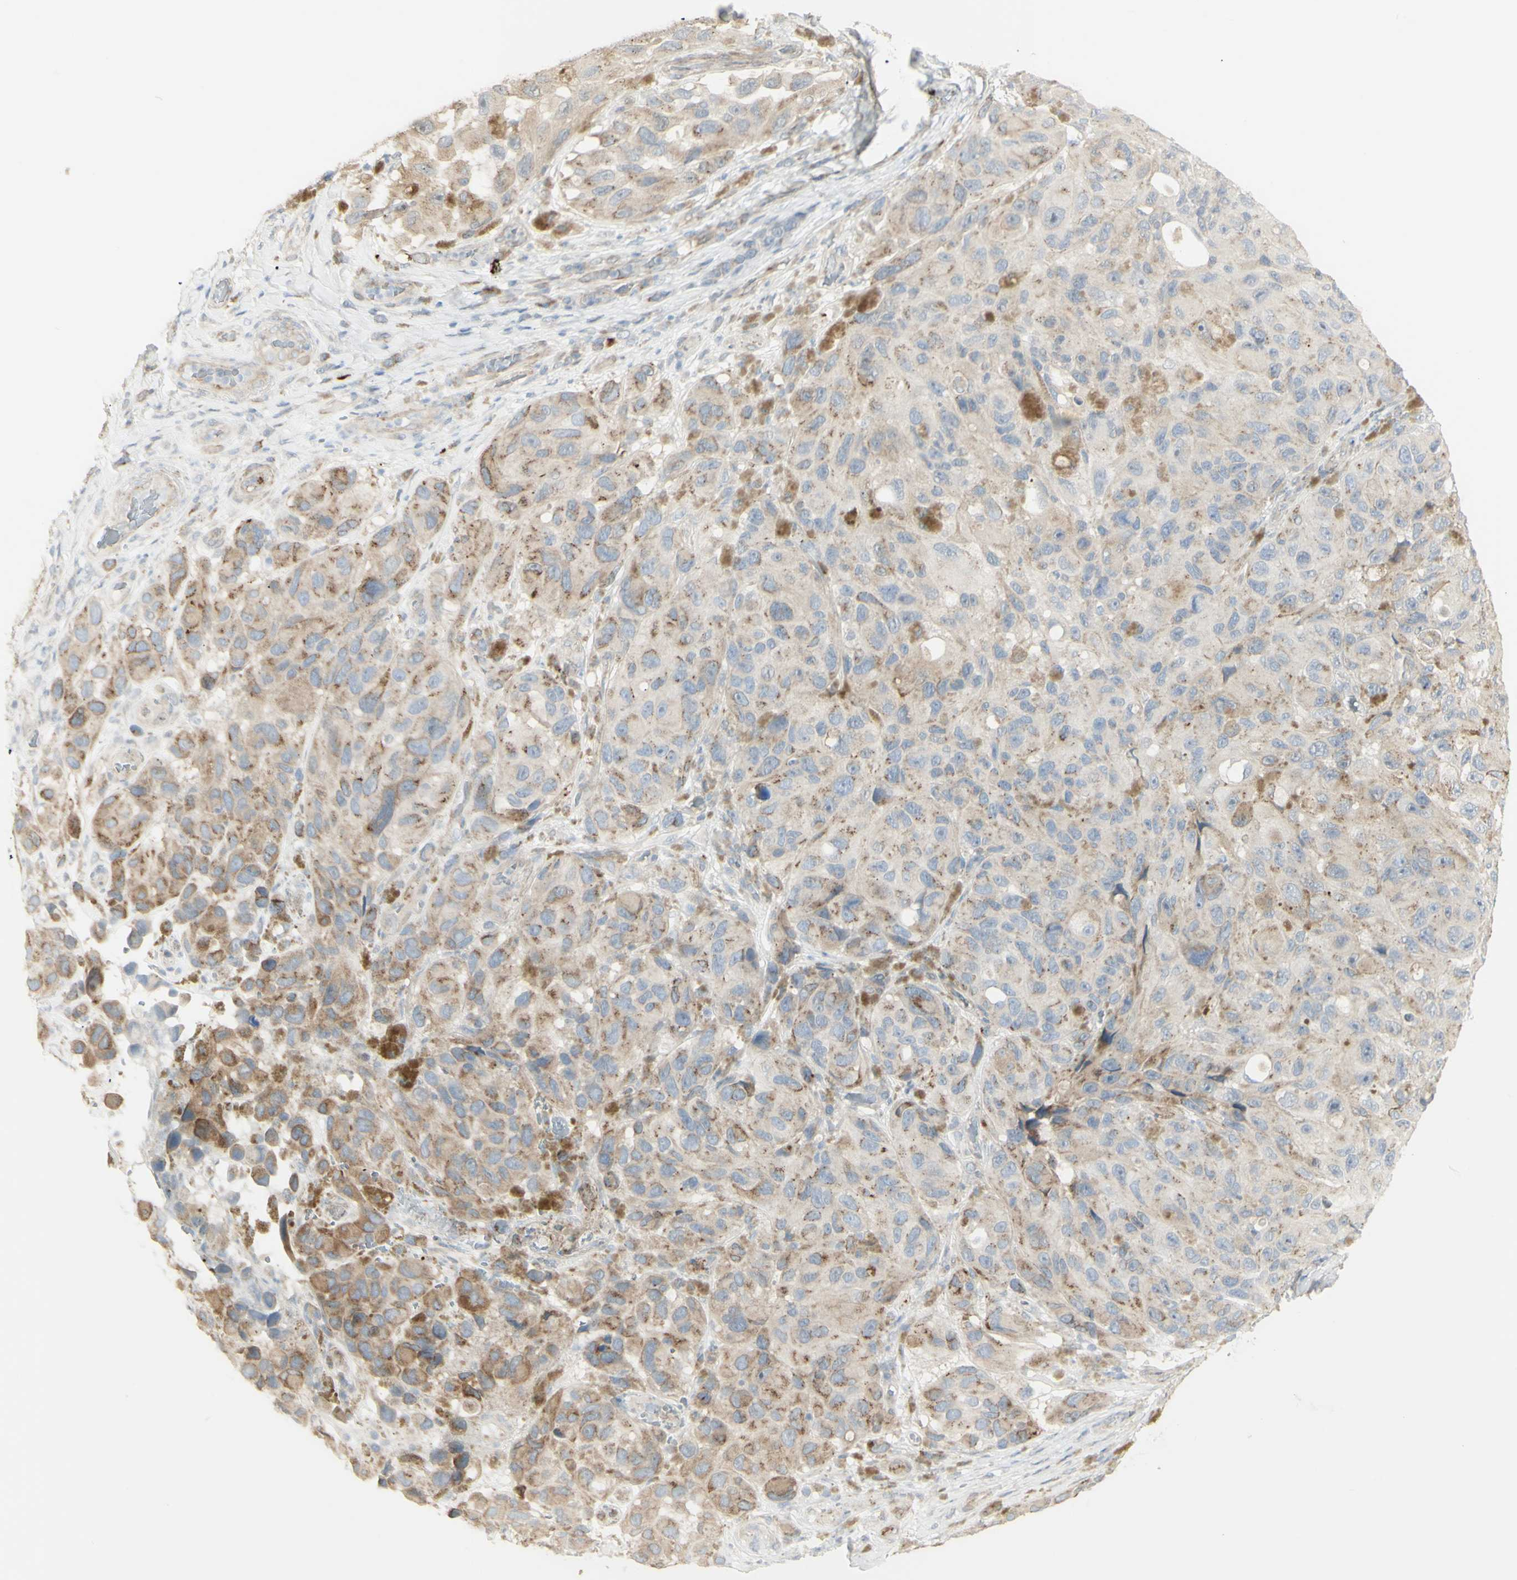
{"staining": {"intensity": "moderate", "quantity": "25%-75%", "location": "cytoplasmic/membranous"}, "tissue": "melanoma", "cell_type": "Tumor cells", "image_type": "cancer", "snomed": [{"axis": "morphology", "description": "Malignant melanoma, NOS"}, {"axis": "topography", "description": "Skin"}], "caption": "The histopathology image exhibits immunohistochemical staining of malignant melanoma. There is moderate cytoplasmic/membranous positivity is identified in about 25%-75% of tumor cells.", "gene": "NDST4", "patient": {"sex": "female", "age": 73}}